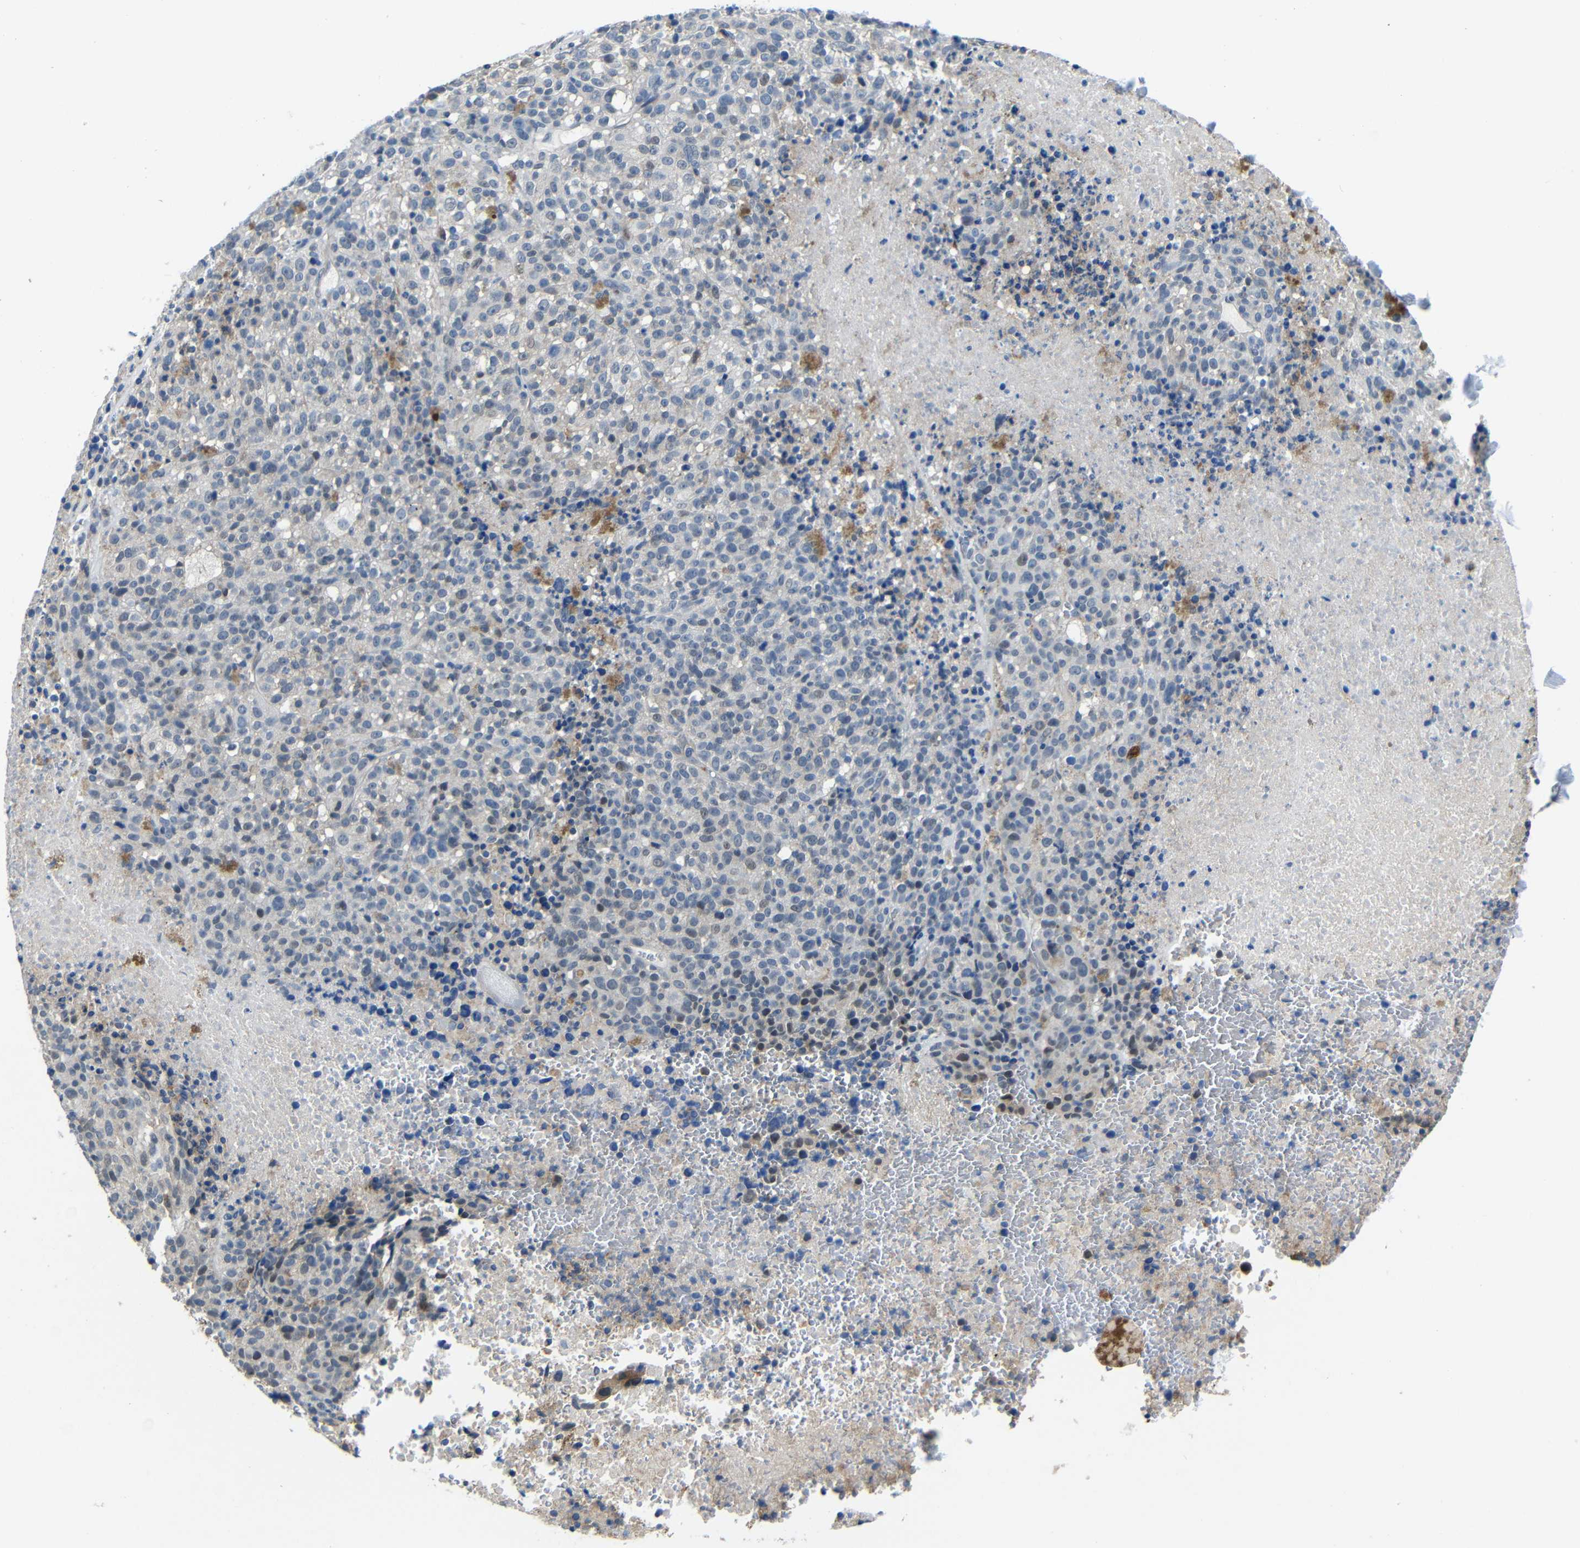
{"staining": {"intensity": "negative", "quantity": "none", "location": "none"}, "tissue": "melanoma", "cell_type": "Tumor cells", "image_type": "cancer", "snomed": [{"axis": "morphology", "description": "Malignant melanoma, Metastatic site"}, {"axis": "topography", "description": "Cerebral cortex"}], "caption": "Photomicrograph shows no significant protein expression in tumor cells of melanoma.", "gene": "ZNF90", "patient": {"sex": "female", "age": 52}}